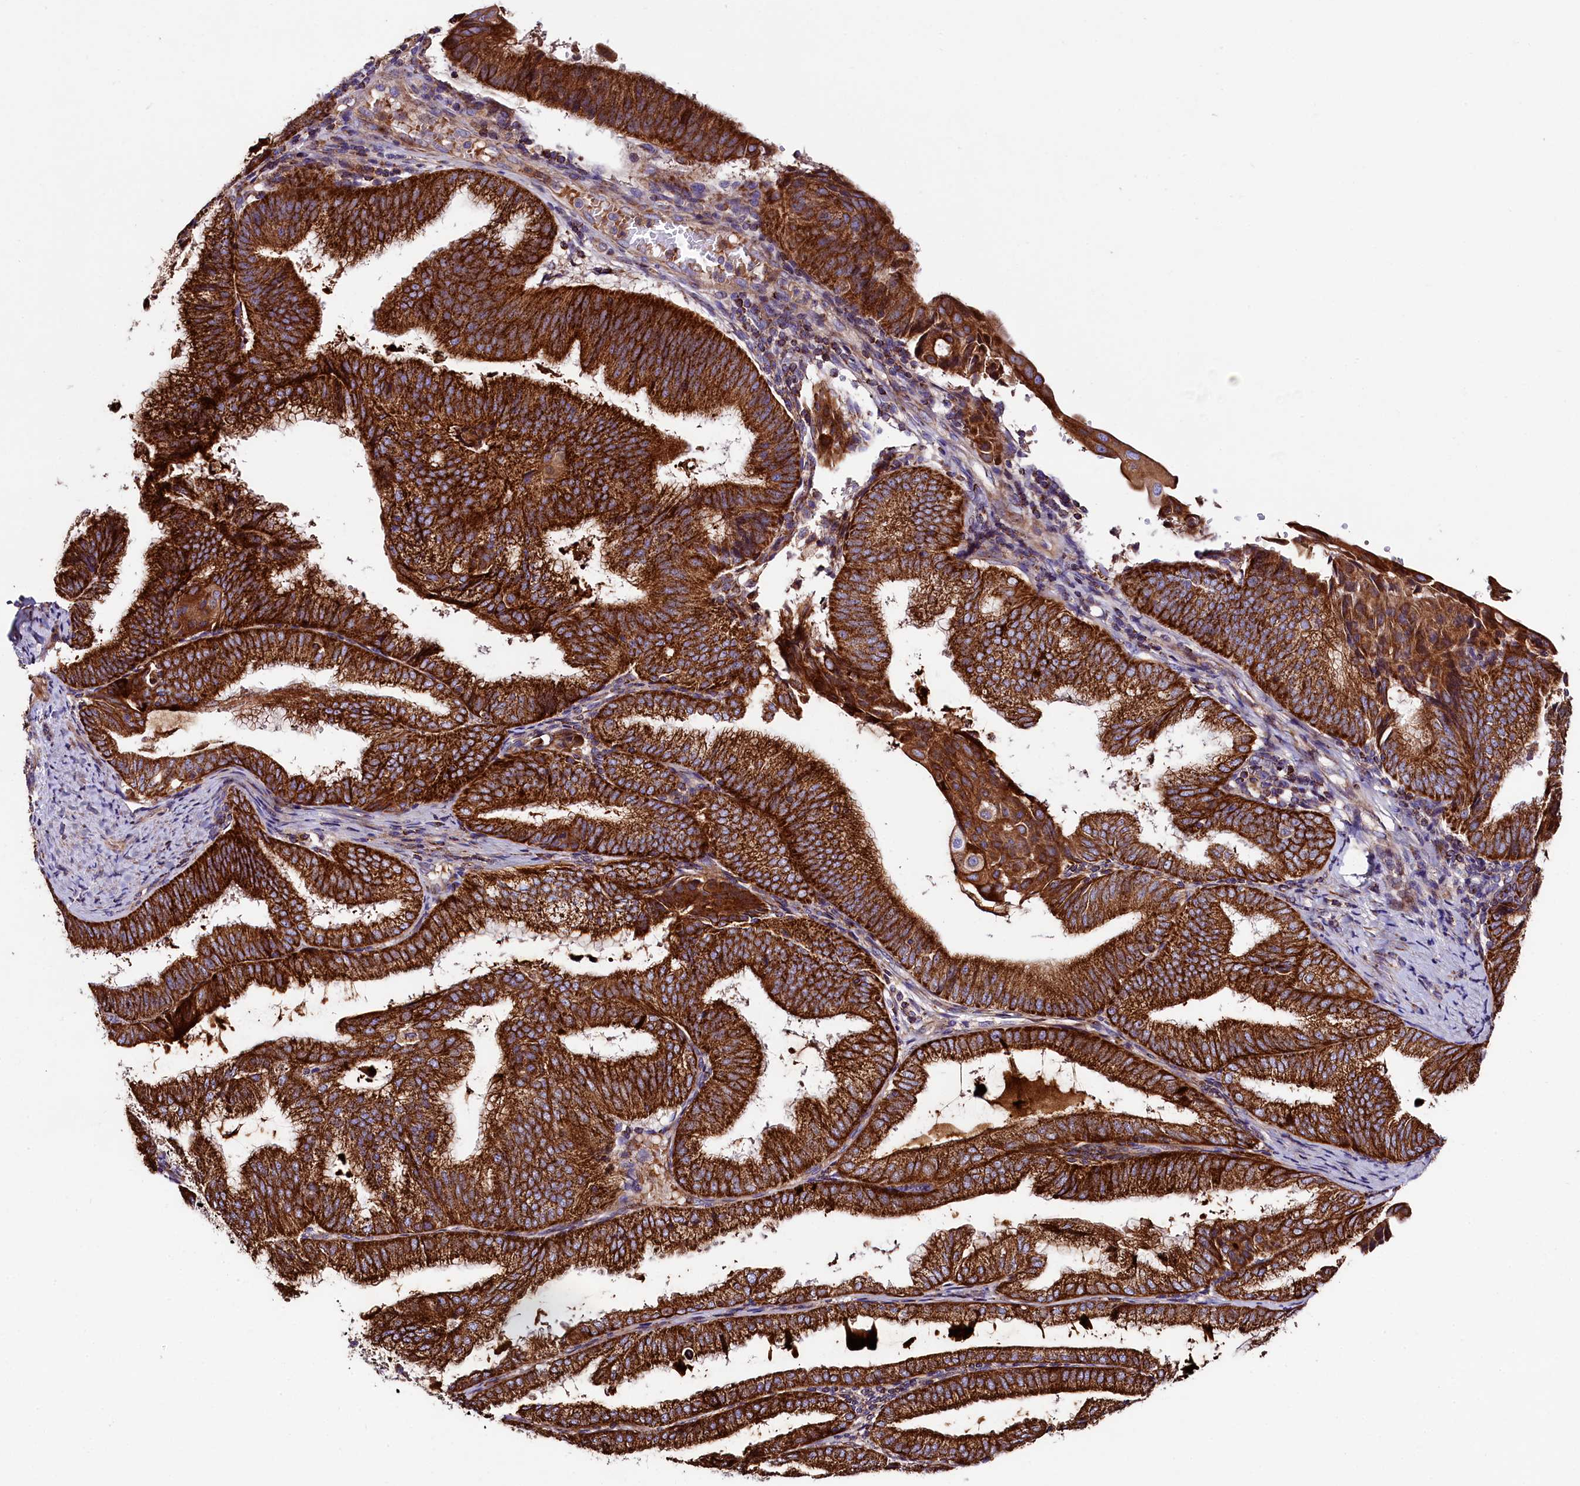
{"staining": {"intensity": "strong", "quantity": ">75%", "location": "cytoplasmic/membranous"}, "tissue": "endometrial cancer", "cell_type": "Tumor cells", "image_type": "cancer", "snomed": [{"axis": "morphology", "description": "Adenocarcinoma, NOS"}, {"axis": "topography", "description": "Endometrium"}], "caption": "Human adenocarcinoma (endometrial) stained for a protein (brown) shows strong cytoplasmic/membranous positive positivity in about >75% of tumor cells.", "gene": "CLYBL", "patient": {"sex": "female", "age": 49}}